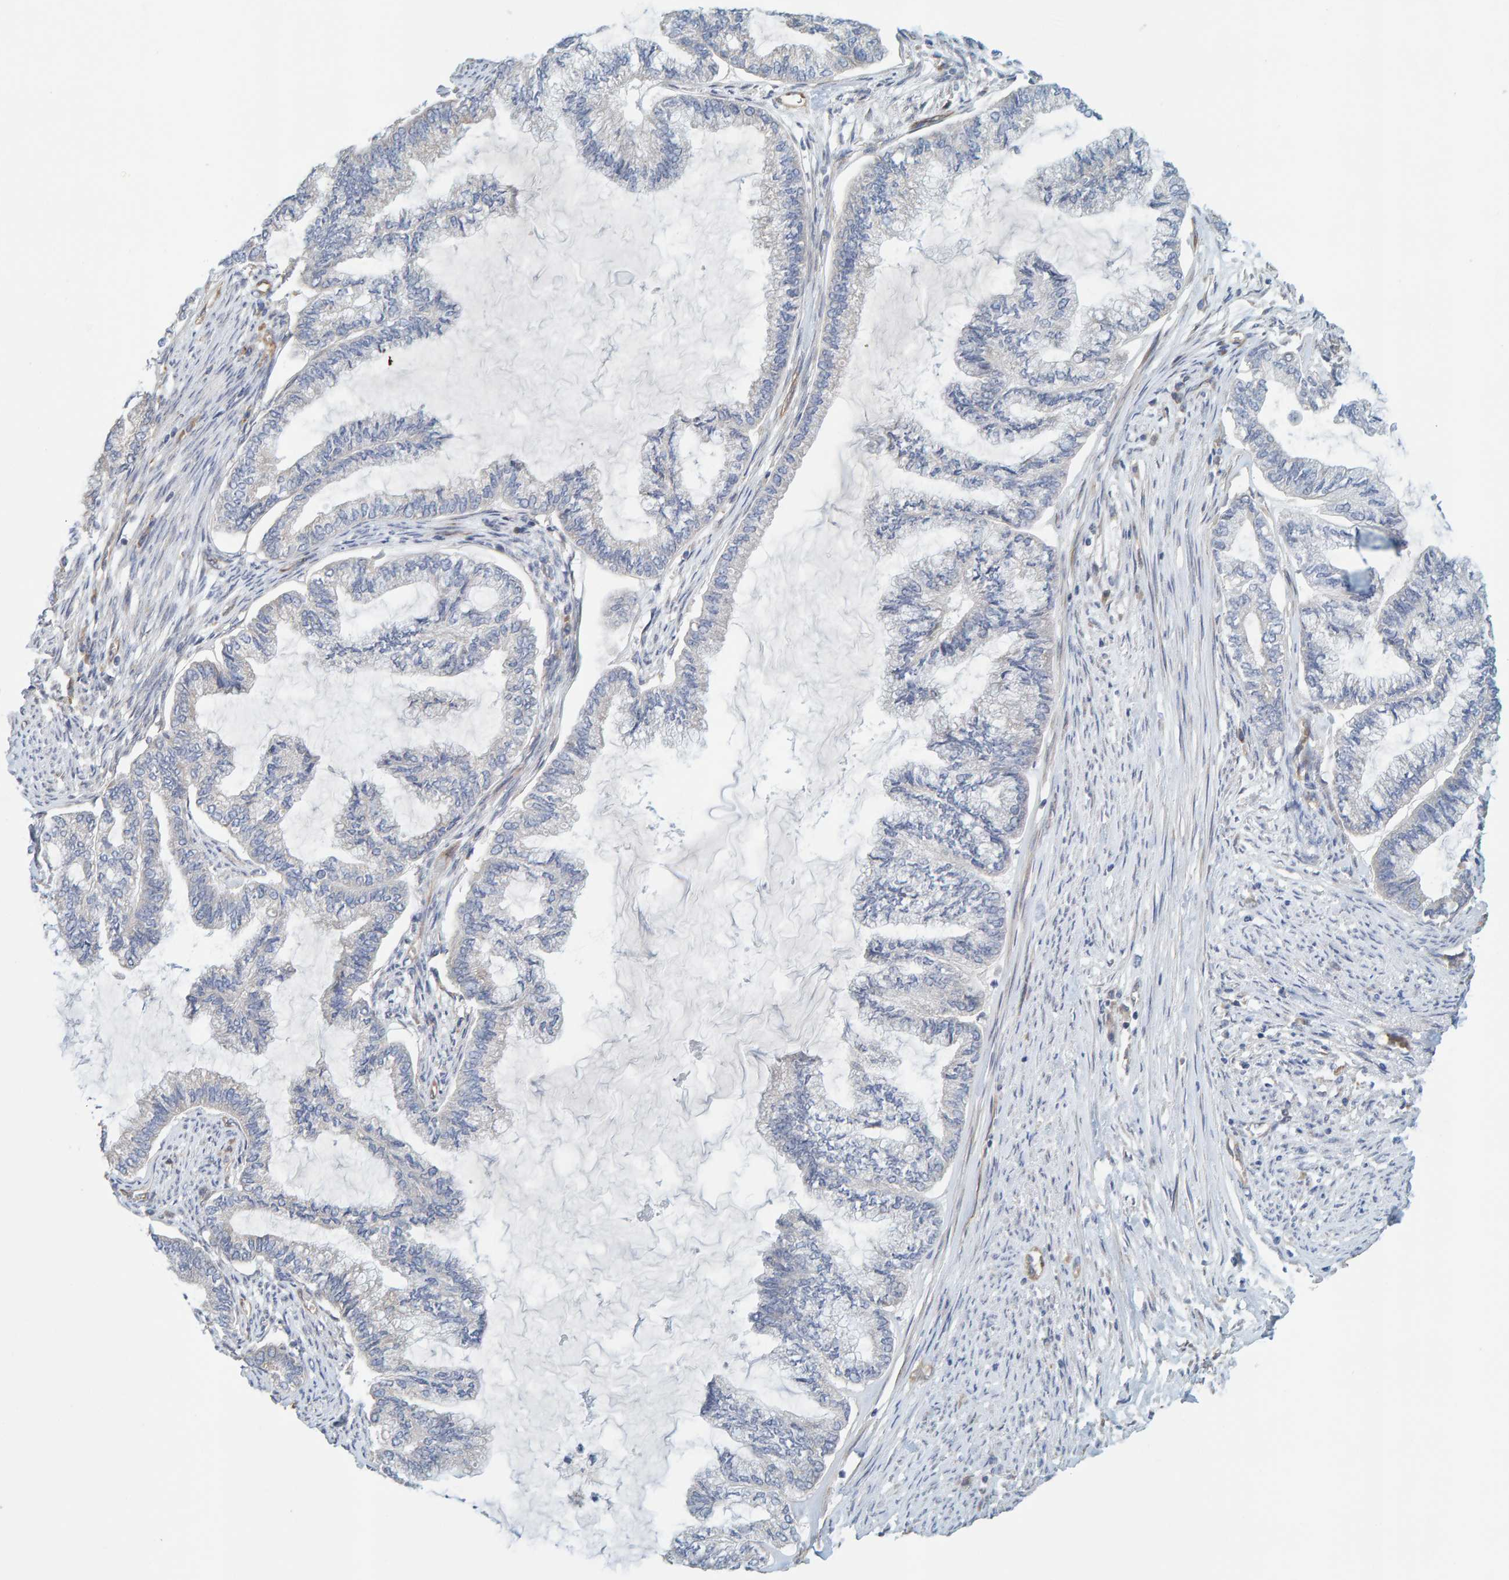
{"staining": {"intensity": "negative", "quantity": "none", "location": "none"}, "tissue": "endometrial cancer", "cell_type": "Tumor cells", "image_type": "cancer", "snomed": [{"axis": "morphology", "description": "Adenocarcinoma, NOS"}, {"axis": "topography", "description": "Endometrium"}], "caption": "A high-resolution histopathology image shows immunohistochemistry staining of endometrial cancer (adenocarcinoma), which shows no significant expression in tumor cells.", "gene": "PRKD2", "patient": {"sex": "female", "age": 86}}